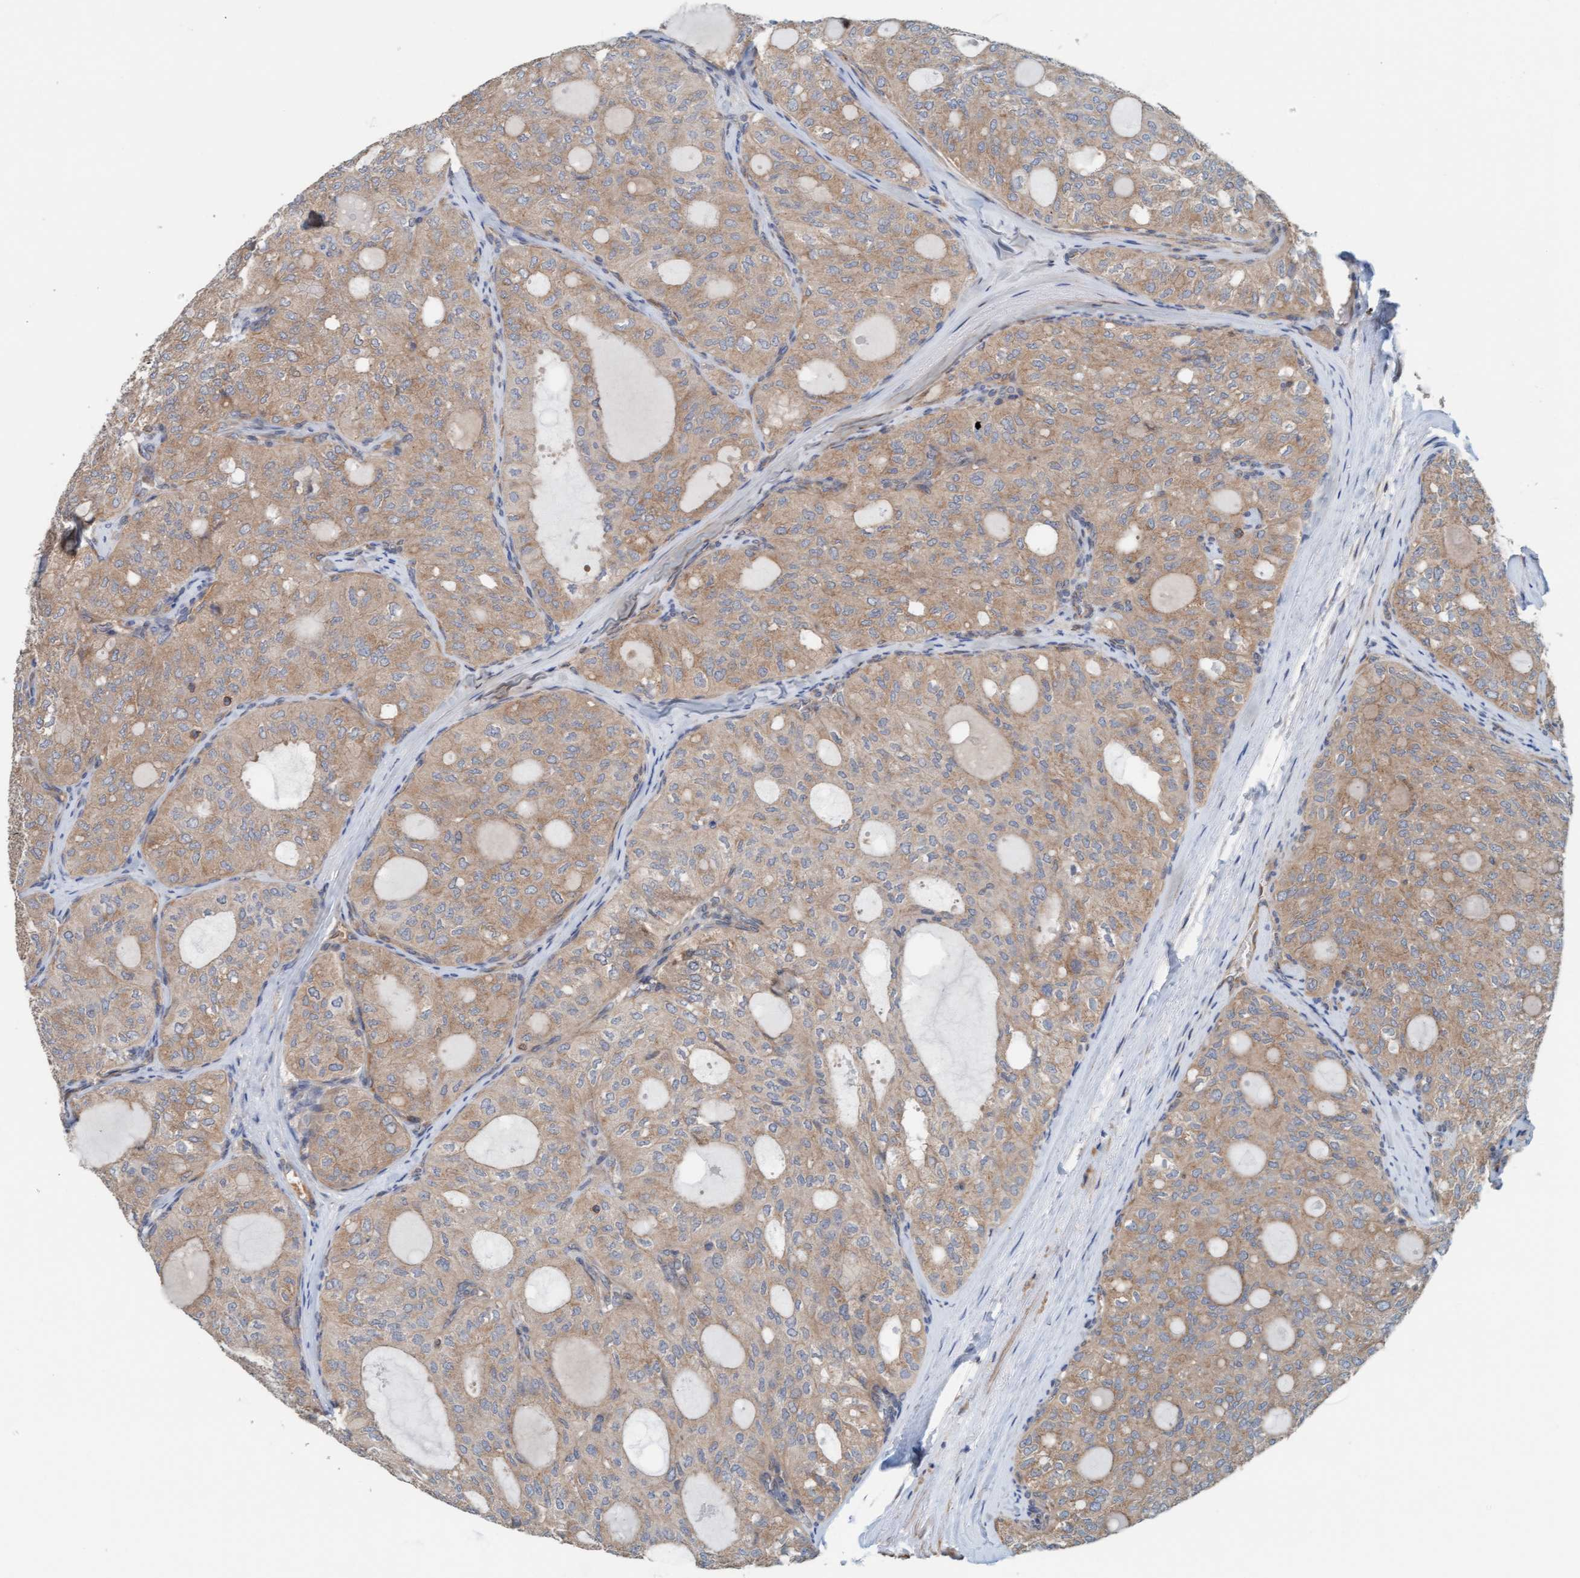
{"staining": {"intensity": "moderate", "quantity": "25%-75%", "location": "cytoplasmic/membranous"}, "tissue": "thyroid cancer", "cell_type": "Tumor cells", "image_type": "cancer", "snomed": [{"axis": "morphology", "description": "Follicular adenoma carcinoma, NOS"}, {"axis": "topography", "description": "Thyroid gland"}], "caption": "Immunohistochemistry (IHC) of human thyroid cancer (follicular adenoma carcinoma) displays medium levels of moderate cytoplasmic/membranous staining in about 25%-75% of tumor cells.", "gene": "UBAP1", "patient": {"sex": "male", "age": 75}}